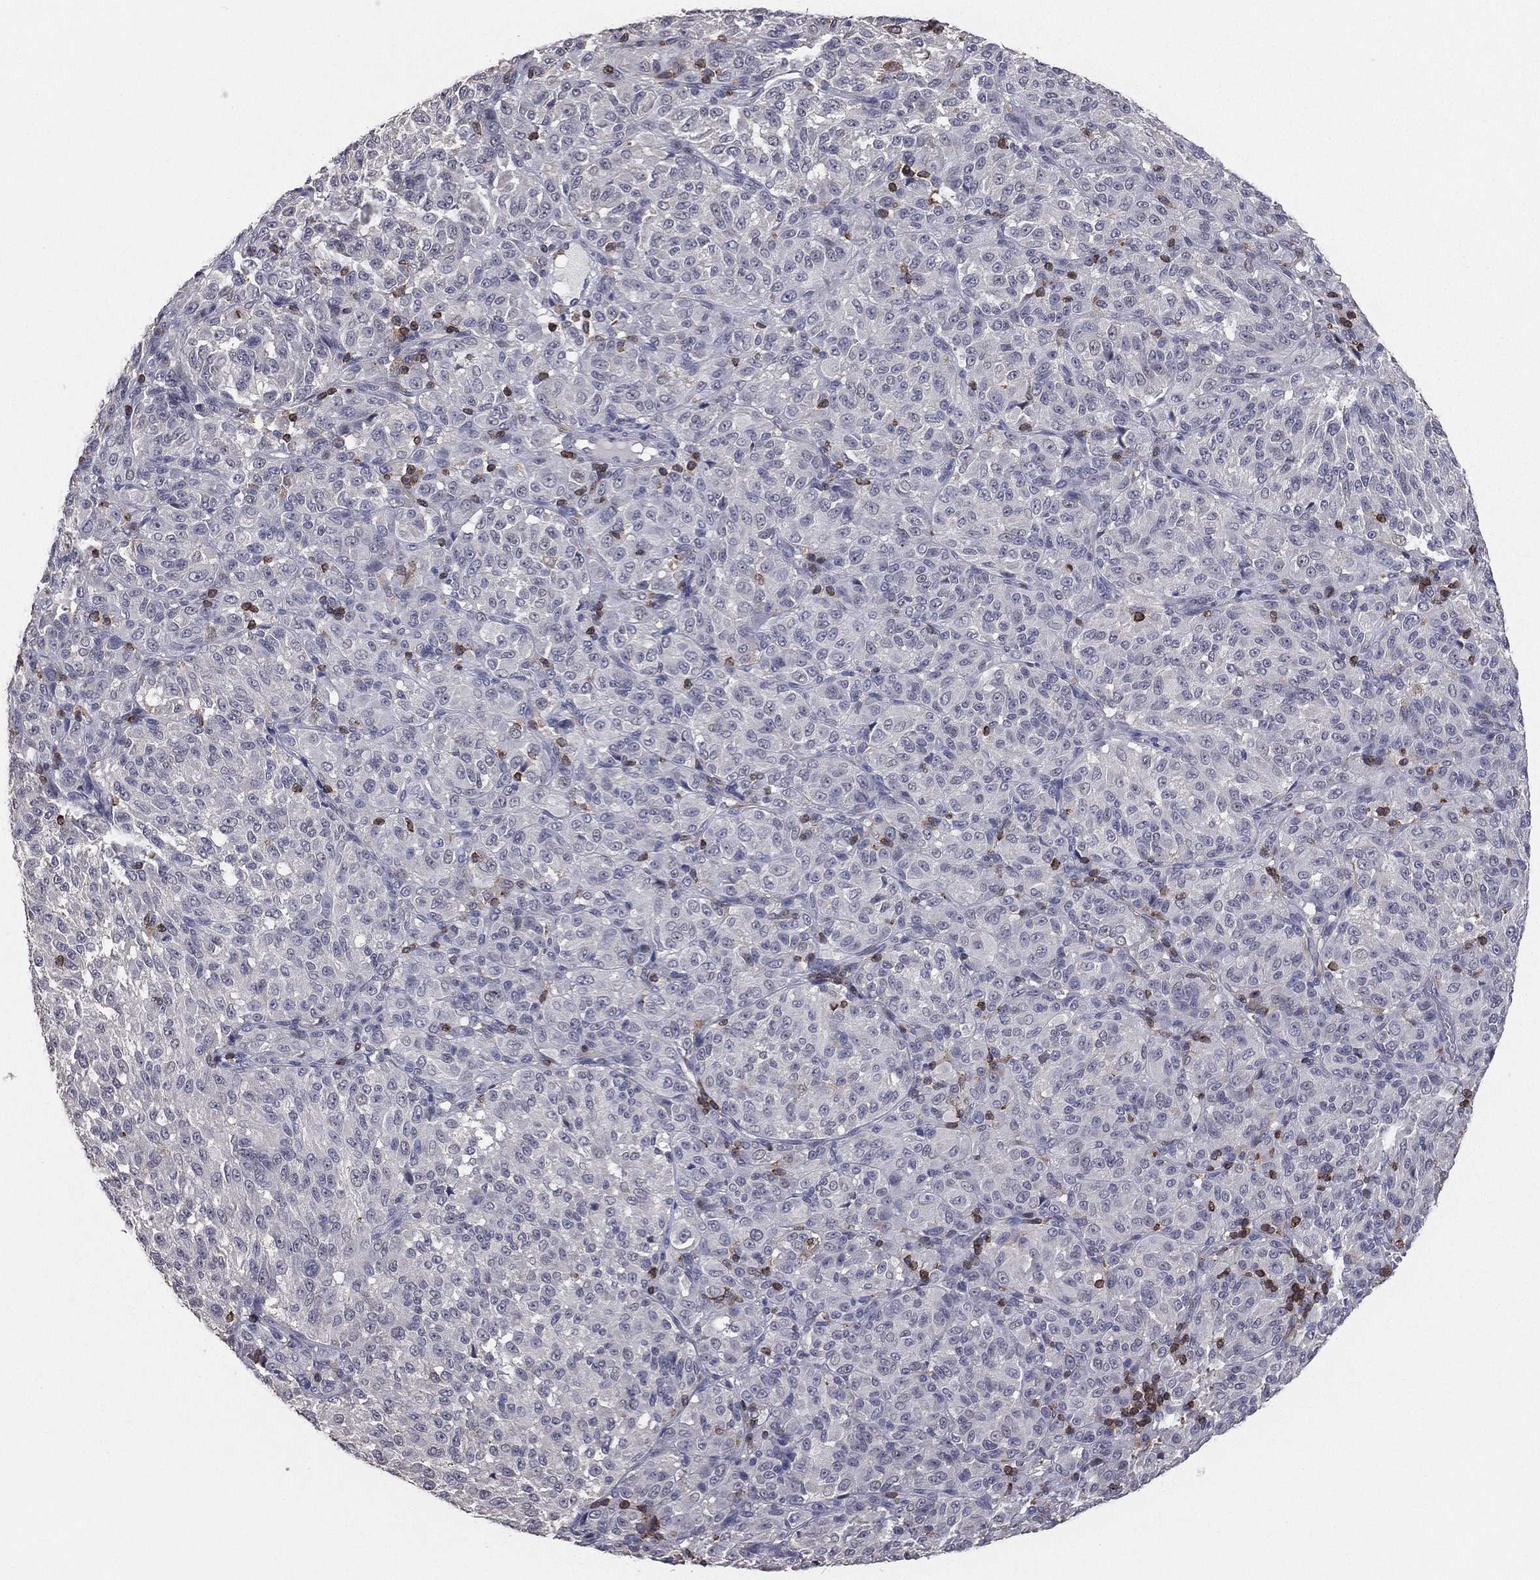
{"staining": {"intensity": "negative", "quantity": "none", "location": "none"}, "tissue": "melanoma", "cell_type": "Tumor cells", "image_type": "cancer", "snomed": [{"axis": "morphology", "description": "Malignant melanoma, Metastatic site"}, {"axis": "topography", "description": "Brain"}], "caption": "Human melanoma stained for a protein using immunohistochemistry shows no positivity in tumor cells.", "gene": "PSTPIP1", "patient": {"sex": "female", "age": 56}}